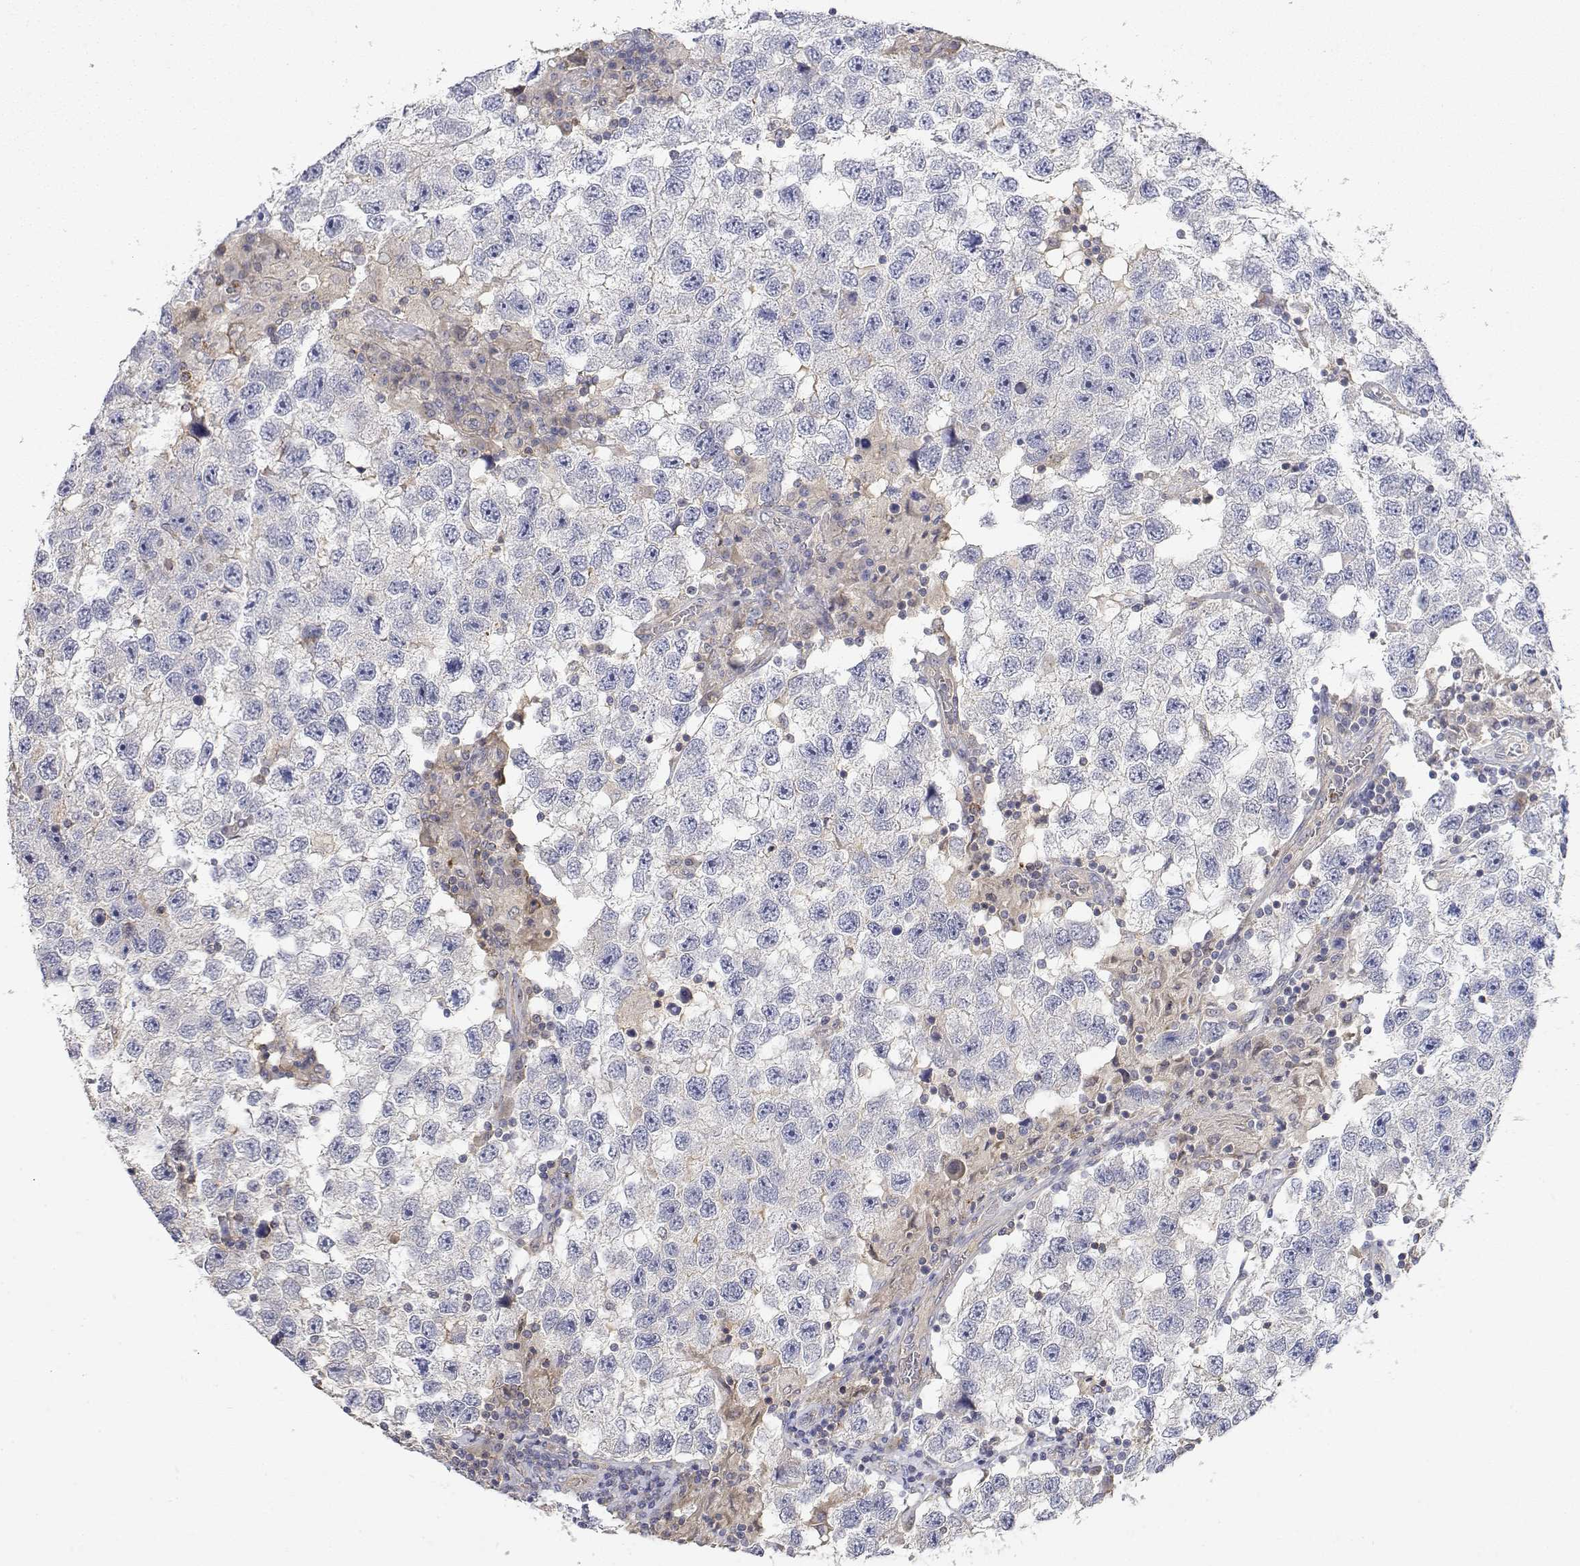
{"staining": {"intensity": "negative", "quantity": "none", "location": "none"}, "tissue": "testis cancer", "cell_type": "Tumor cells", "image_type": "cancer", "snomed": [{"axis": "morphology", "description": "Seminoma, NOS"}, {"axis": "topography", "description": "Testis"}], "caption": "A high-resolution micrograph shows immunohistochemistry (IHC) staining of testis cancer, which shows no significant staining in tumor cells.", "gene": "LONRF3", "patient": {"sex": "male", "age": 26}}